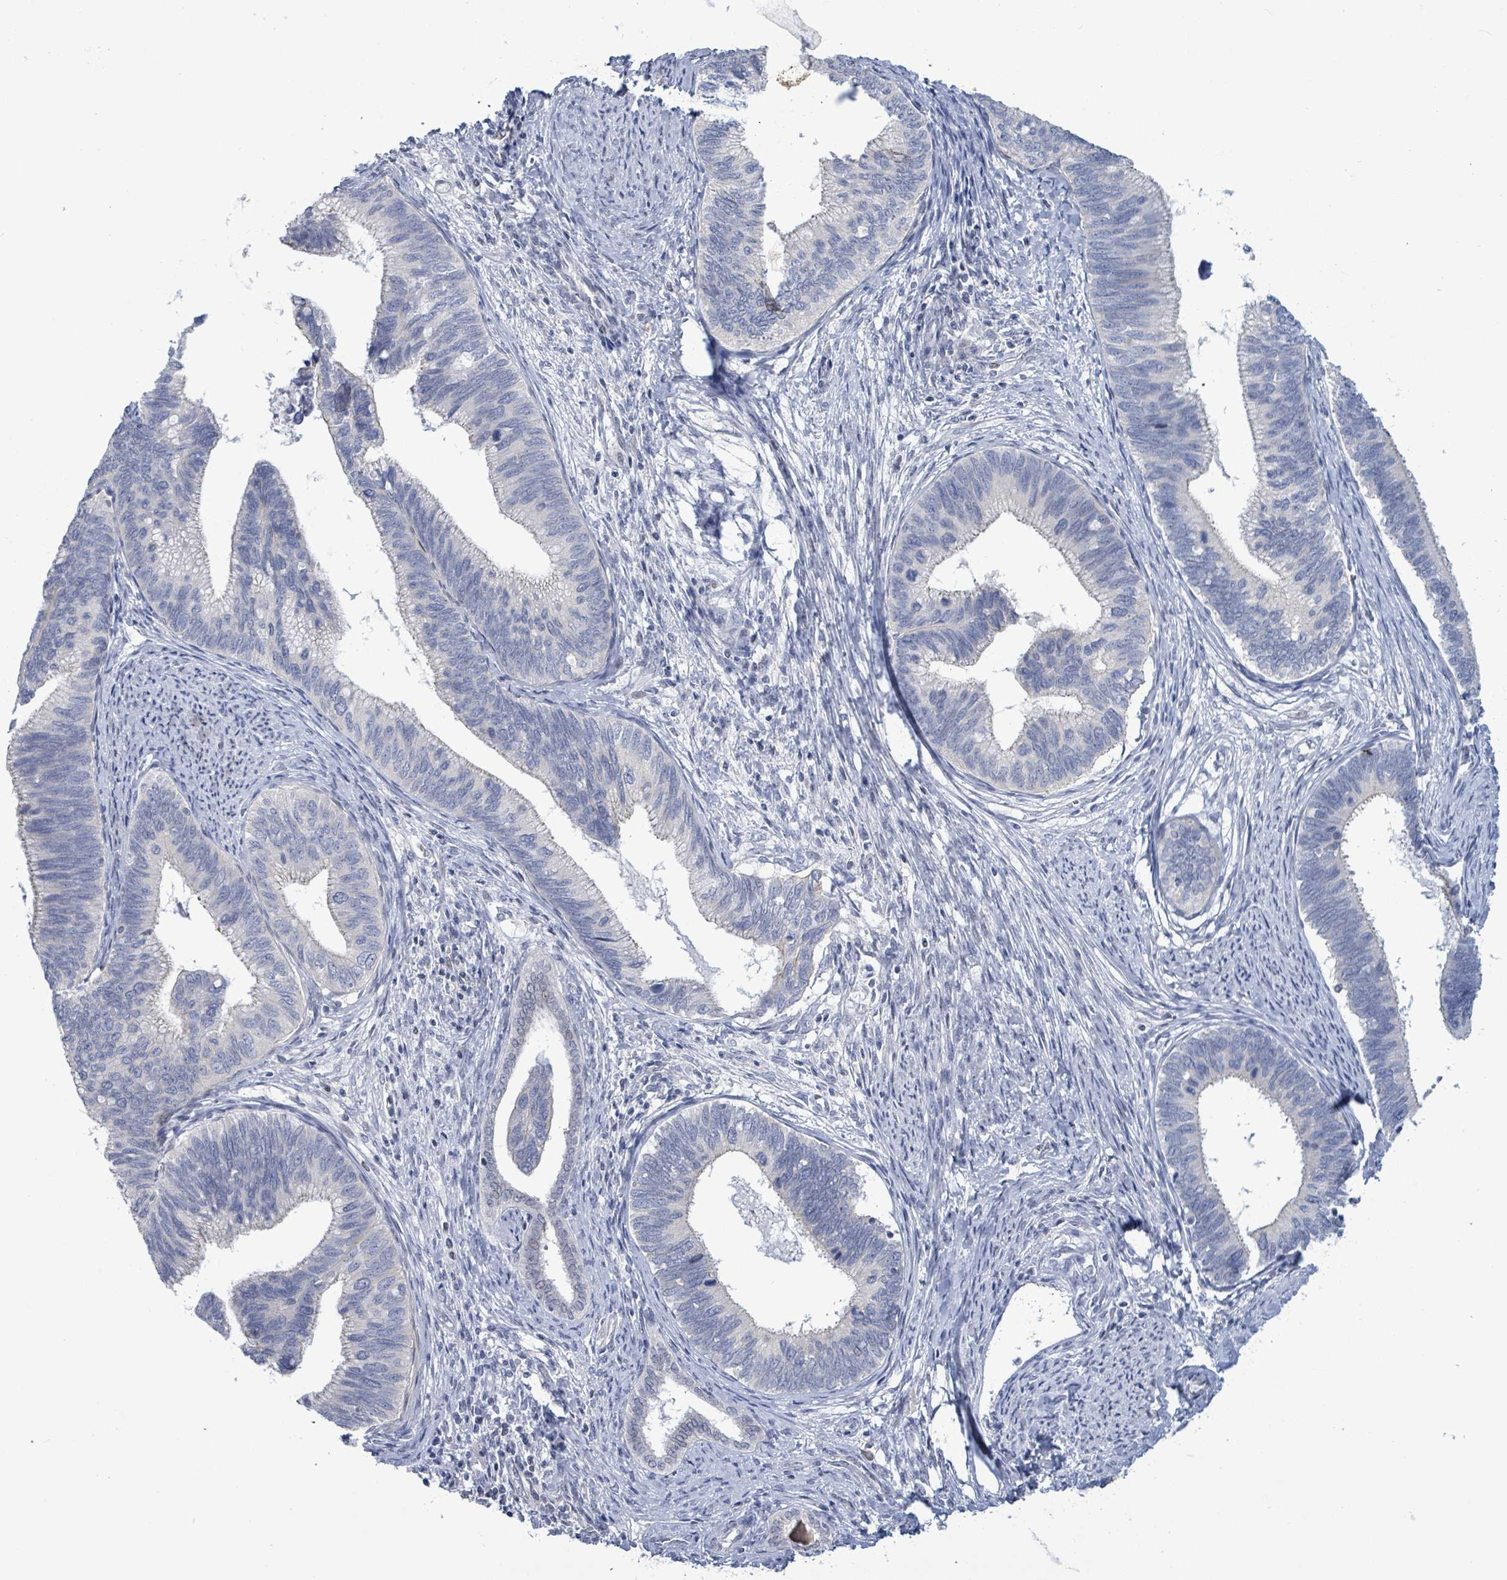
{"staining": {"intensity": "negative", "quantity": "none", "location": "none"}, "tissue": "cervical cancer", "cell_type": "Tumor cells", "image_type": "cancer", "snomed": [{"axis": "morphology", "description": "Adenocarcinoma, NOS"}, {"axis": "topography", "description": "Cervix"}], "caption": "High power microscopy micrograph of an immunohistochemistry image of cervical cancer, revealing no significant staining in tumor cells. Brightfield microscopy of immunohistochemistry stained with DAB (brown) and hematoxylin (blue), captured at high magnification.", "gene": "NTN3", "patient": {"sex": "female", "age": 42}}